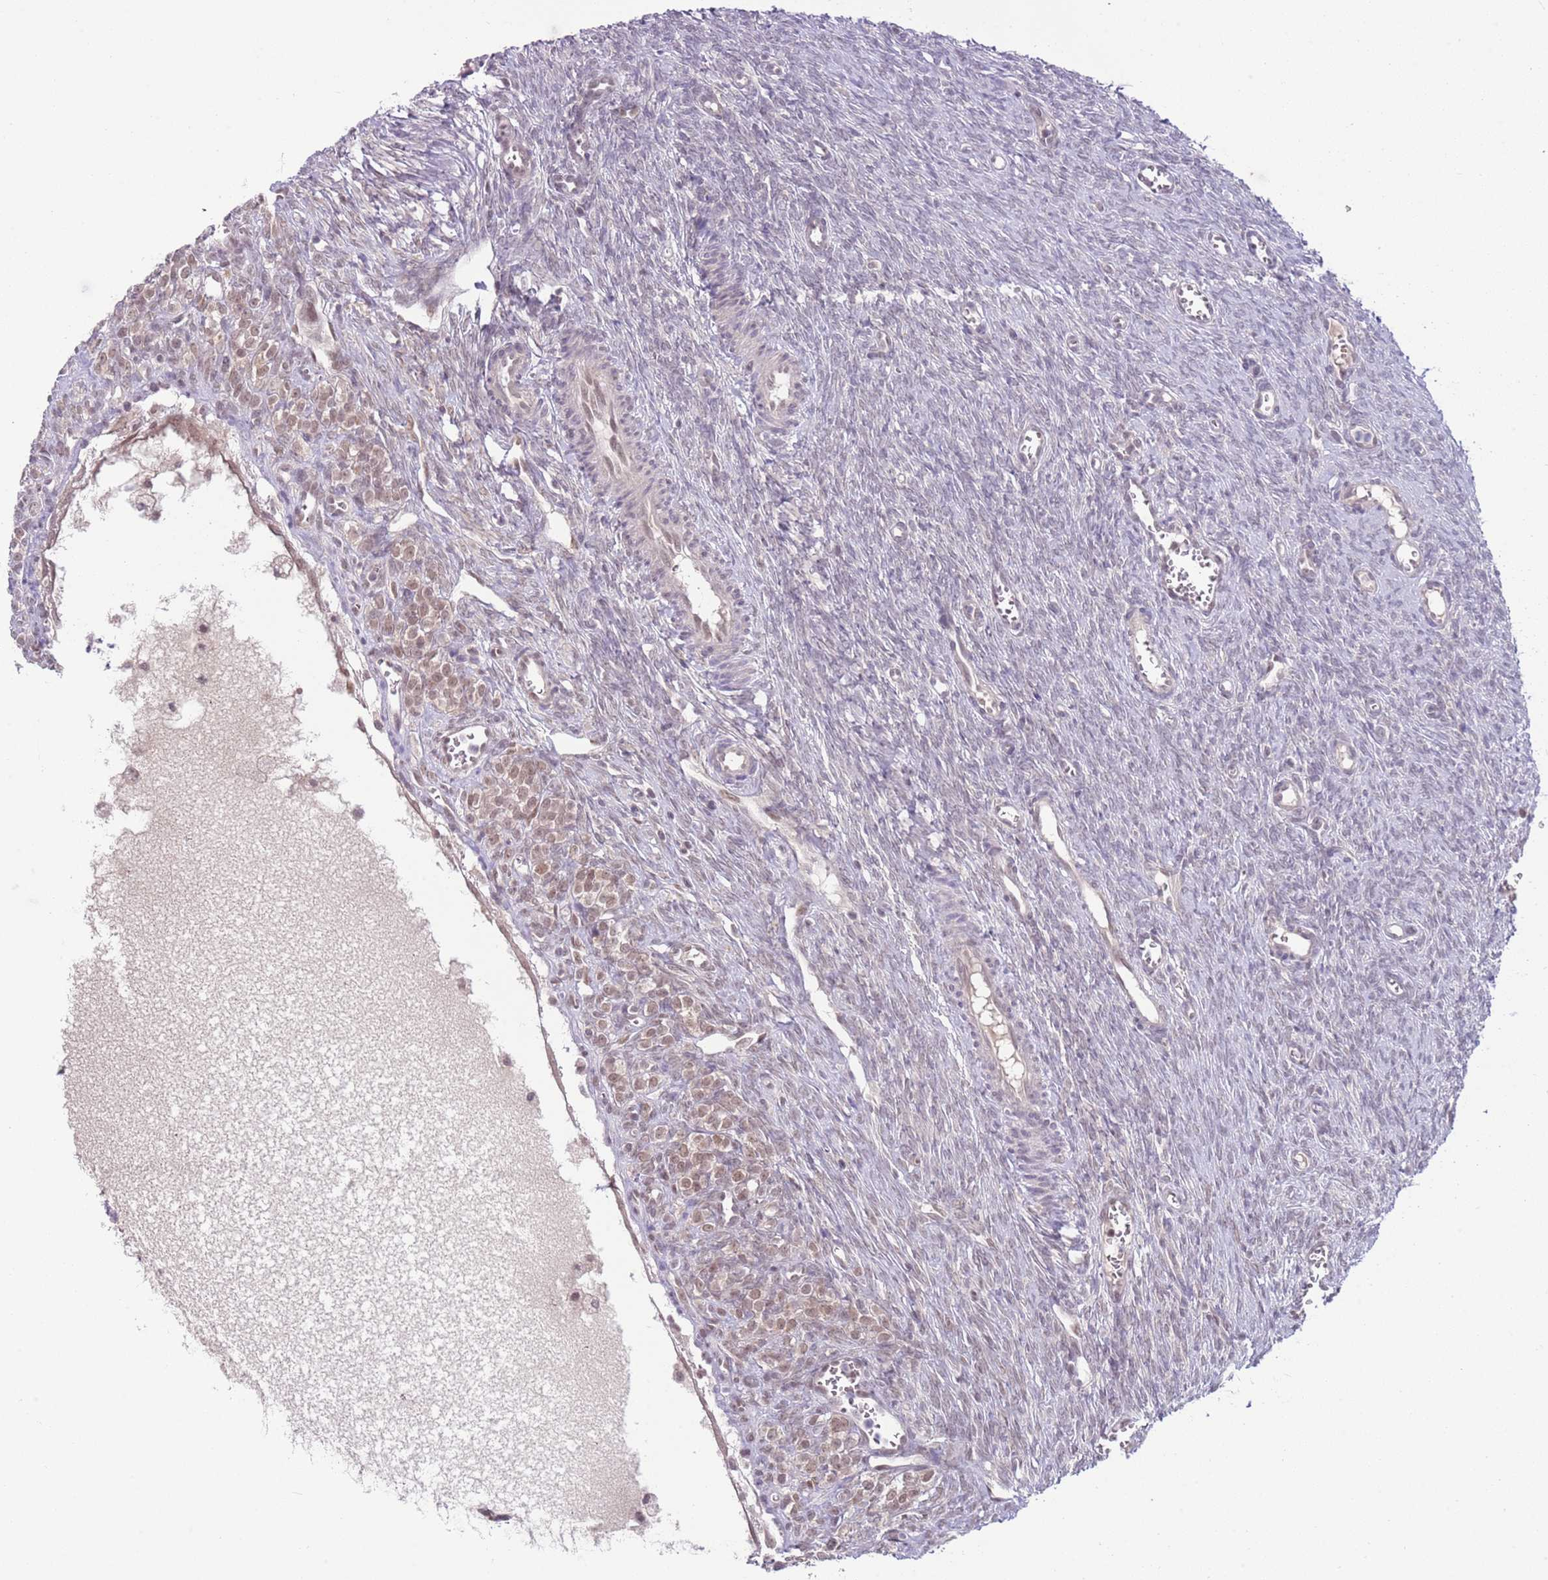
{"staining": {"intensity": "negative", "quantity": "none", "location": "none"}, "tissue": "ovary", "cell_type": "Follicle cells", "image_type": "normal", "snomed": [{"axis": "morphology", "description": "Normal tissue, NOS"}, {"axis": "topography", "description": "Ovary"}], "caption": "This is a image of IHC staining of benign ovary, which shows no expression in follicle cells.", "gene": "TM2D1", "patient": {"sex": "female", "age": 44}}